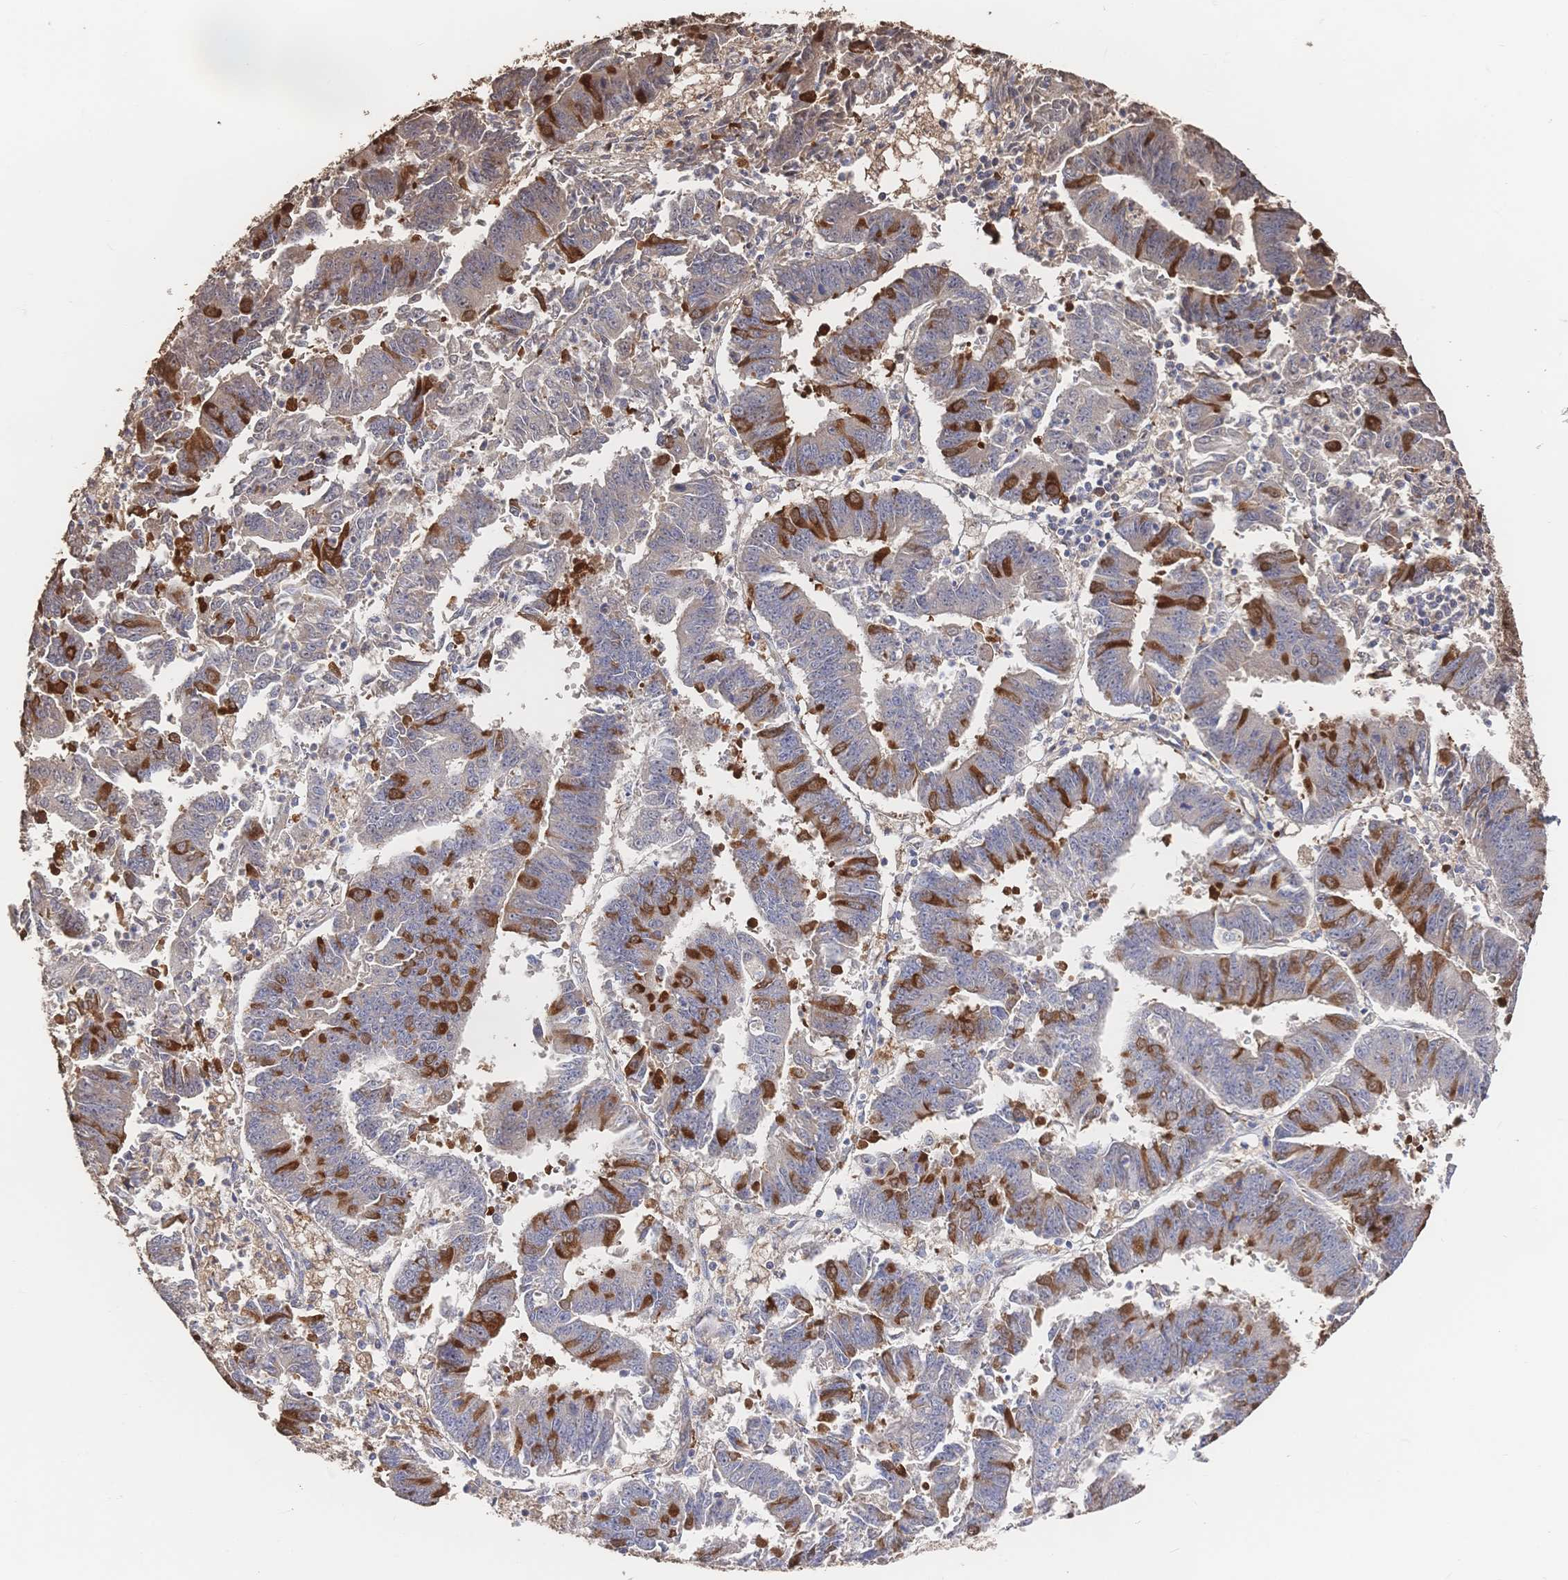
{"staining": {"intensity": "strong", "quantity": "25%-75%", "location": "cytoplasmic/membranous"}, "tissue": "endometrial cancer", "cell_type": "Tumor cells", "image_type": "cancer", "snomed": [{"axis": "morphology", "description": "Adenocarcinoma, NOS"}, {"axis": "topography", "description": "Endometrium"}], "caption": "Strong cytoplasmic/membranous expression for a protein is appreciated in approximately 25%-75% of tumor cells of endometrial cancer using IHC.", "gene": "DNAJA4", "patient": {"sex": "female", "age": 73}}